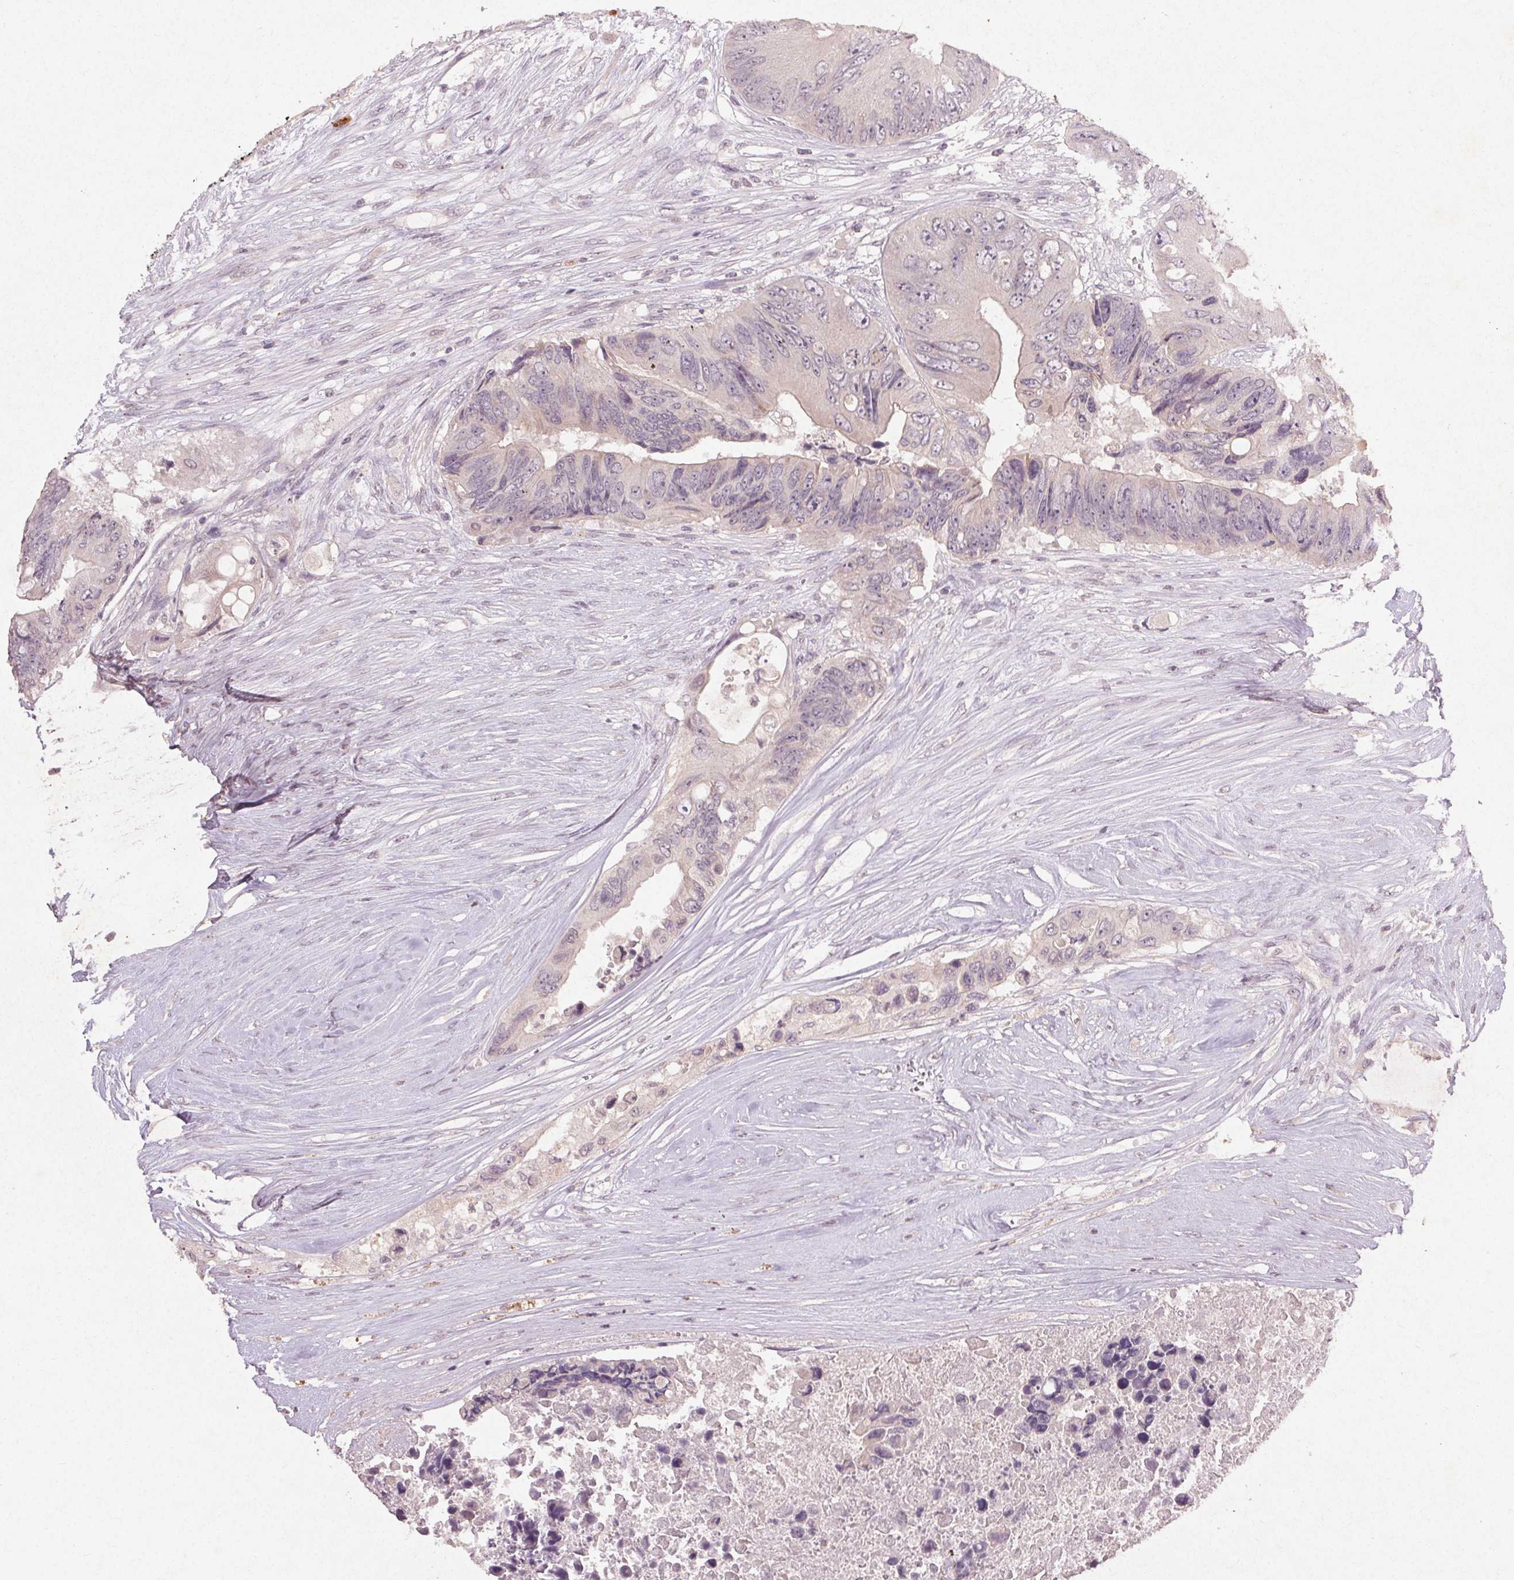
{"staining": {"intensity": "negative", "quantity": "none", "location": "none"}, "tissue": "colorectal cancer", "cell_type": "Tumor cells", "image_type": "cancer", "snomed": [{"axis": "morphology", "description": "Adenocarcinoma, NOS"}, {"axis": "topography", "description": "Colon"}], "caption": "This is an immunohistochemistry micrograph of human colorectal cancer. There is no expression in tumor cells.", "gene": "KLRC3", "patient": {"sex": "female", "age": 48}}